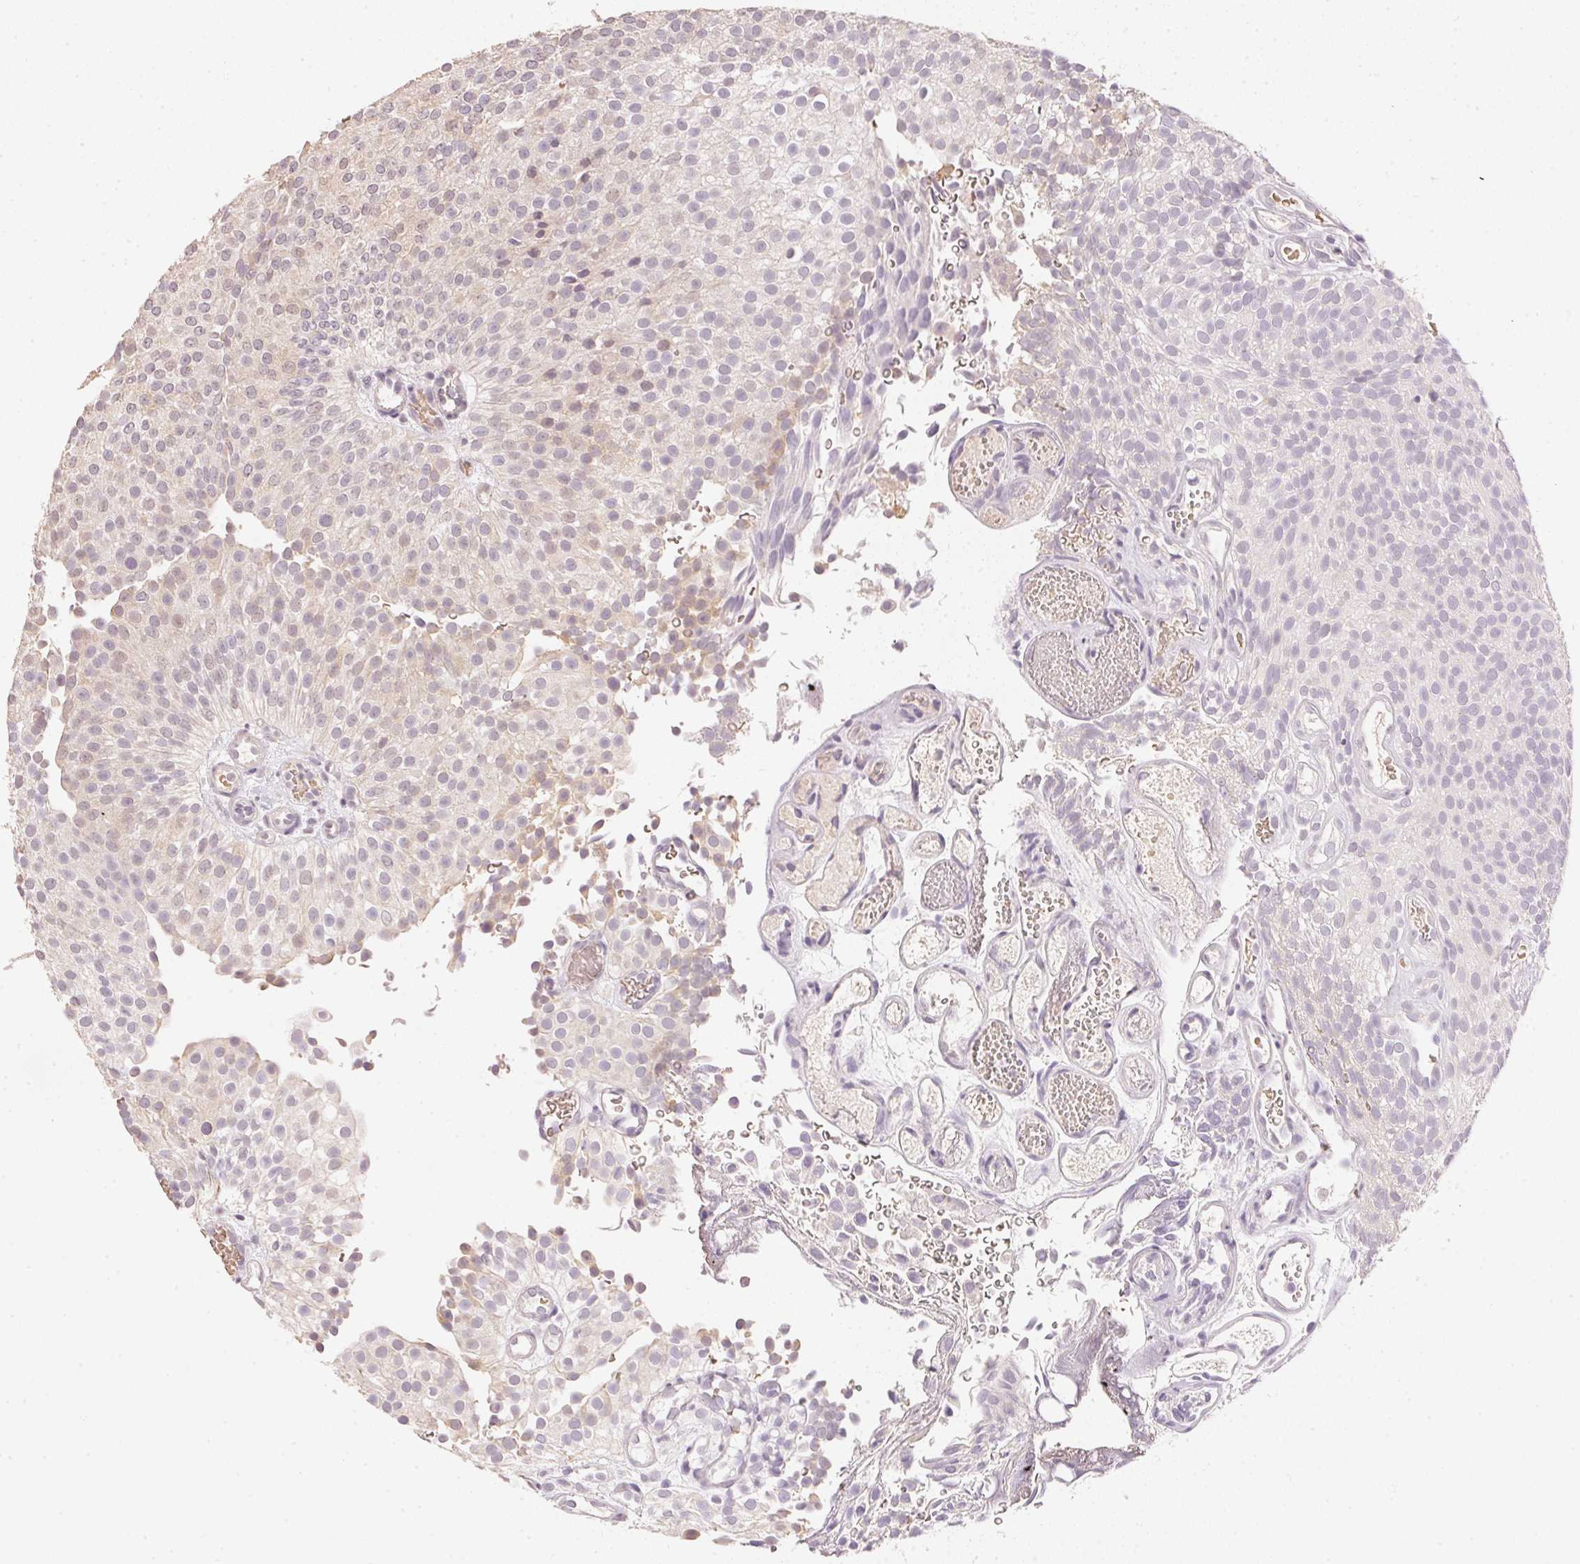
{"staining": {"intensity": "weak", "quantity": "<25%", "location": "cytoplasmic/membranous"}, "tissue": "urothelial cancer", "cell_type": "Tumor cells", "image_type": "cancer", "snomed": [{"axis": "morphology", "description": "Urothelial carcinoma, Low grade"}, {"axis": "topography", "description": "Urinary bladder"}], "caption": "An image of urothelial carcinoma (low-grade) stained for a protein reveals no brown staining in tumor cells.", "gene": "DHCR24", "patient": {"sex": "male", "age": 78}}